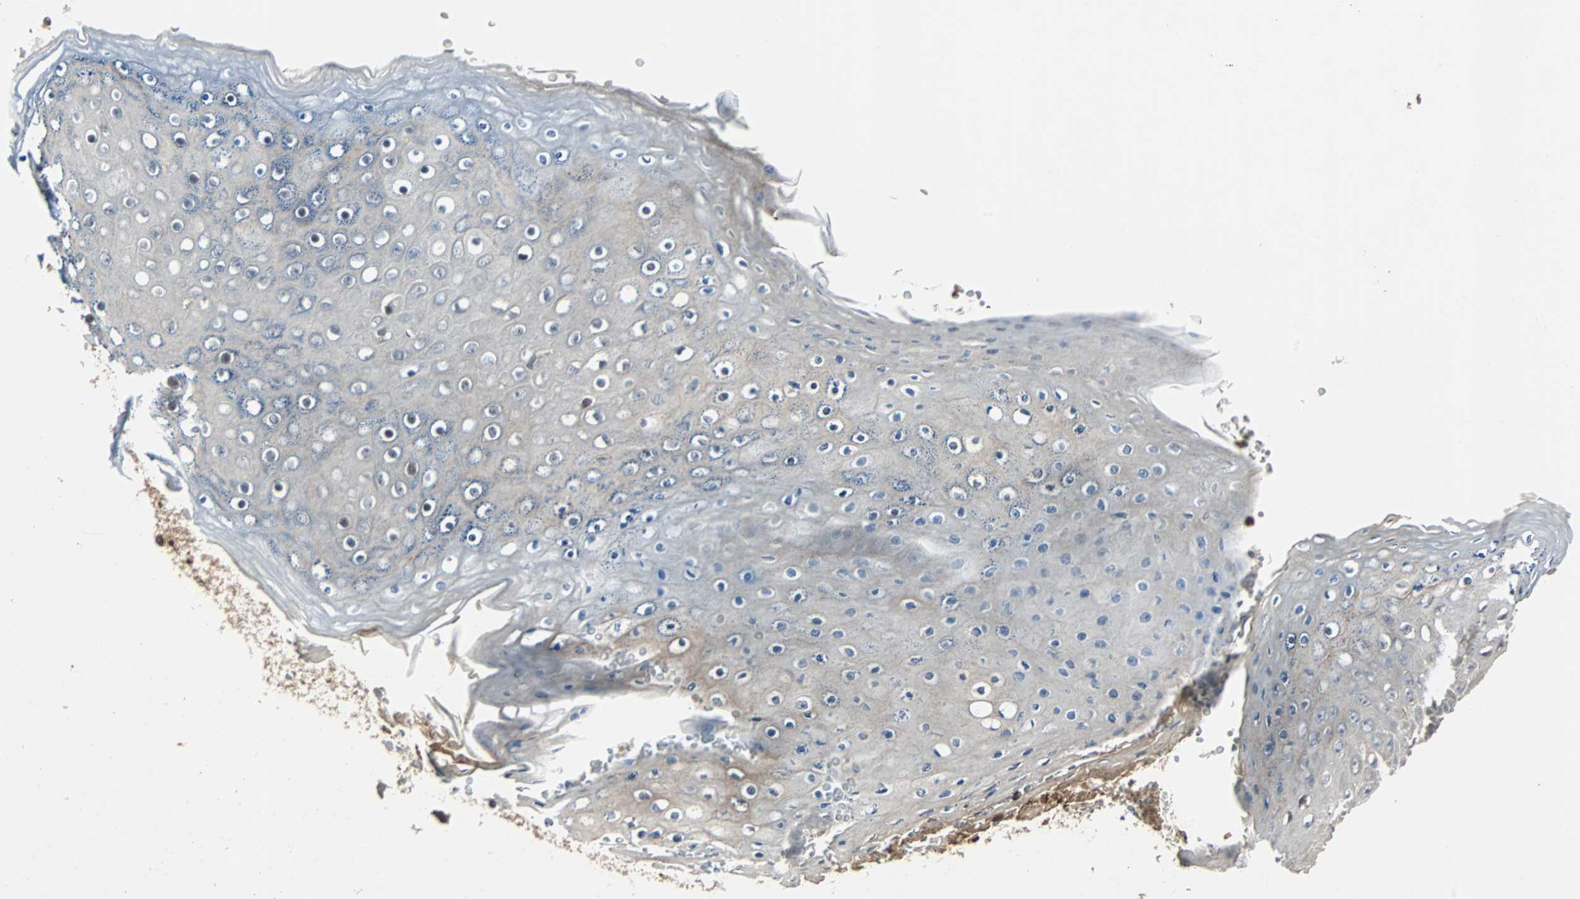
{"staining": {"intensity": "weak", "quantity": "<25%", "location": "cytoplasmic/membranous"}, "tissue": "skin", "cell_type": "Epidermal cells", "image_type": "normal", "snomed": [{"axis": "morphology", "description": "Normal tissue, NOS"}, {"axis": "topography", "description": "Anal"}], "caption": "The immunohistochemistry histopathology image has no significant staining in epidermal cells of skin.", "gene": "CHP1", "patient": {"sex": "female", "age": 46}}